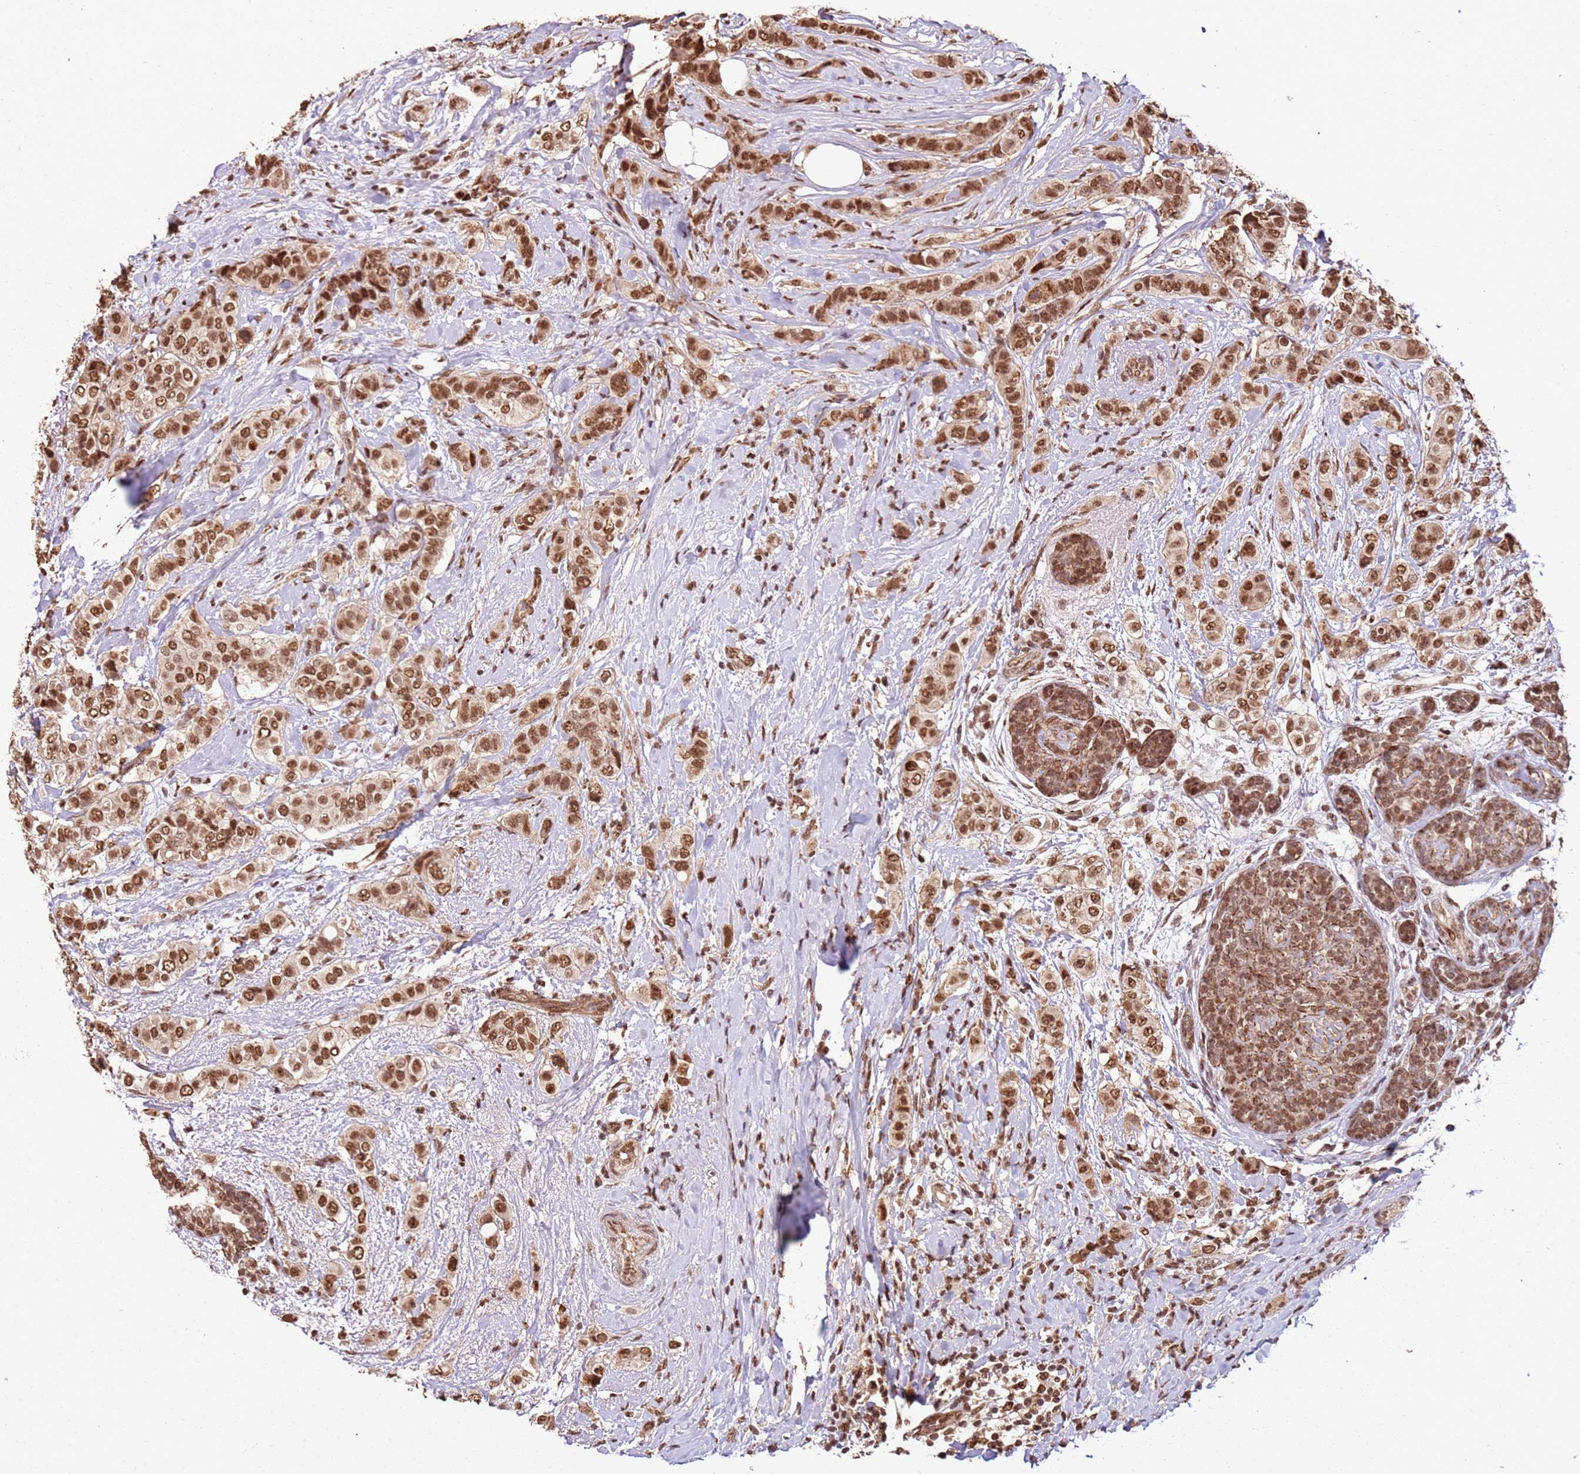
{"staining": {"intensity": "moderate", "quantity": ">75%", "location": "nuclear"}, "tissue": "breast cancer", "cell_type": "Tumor cells", "image_type": "cancer", "snomed": [{"axis": "morphology", "description": "Lobular carcinoma"}, {"axis": "topography", "description": "Breast"}], "caption": "Protein expression analysis of human lobular carcinoma (breast) reveals moderate nuclear staining in about >75% of tumor cells.", "gene": "ZBTB12", "patient": {"sex": "female", "age": 51}}